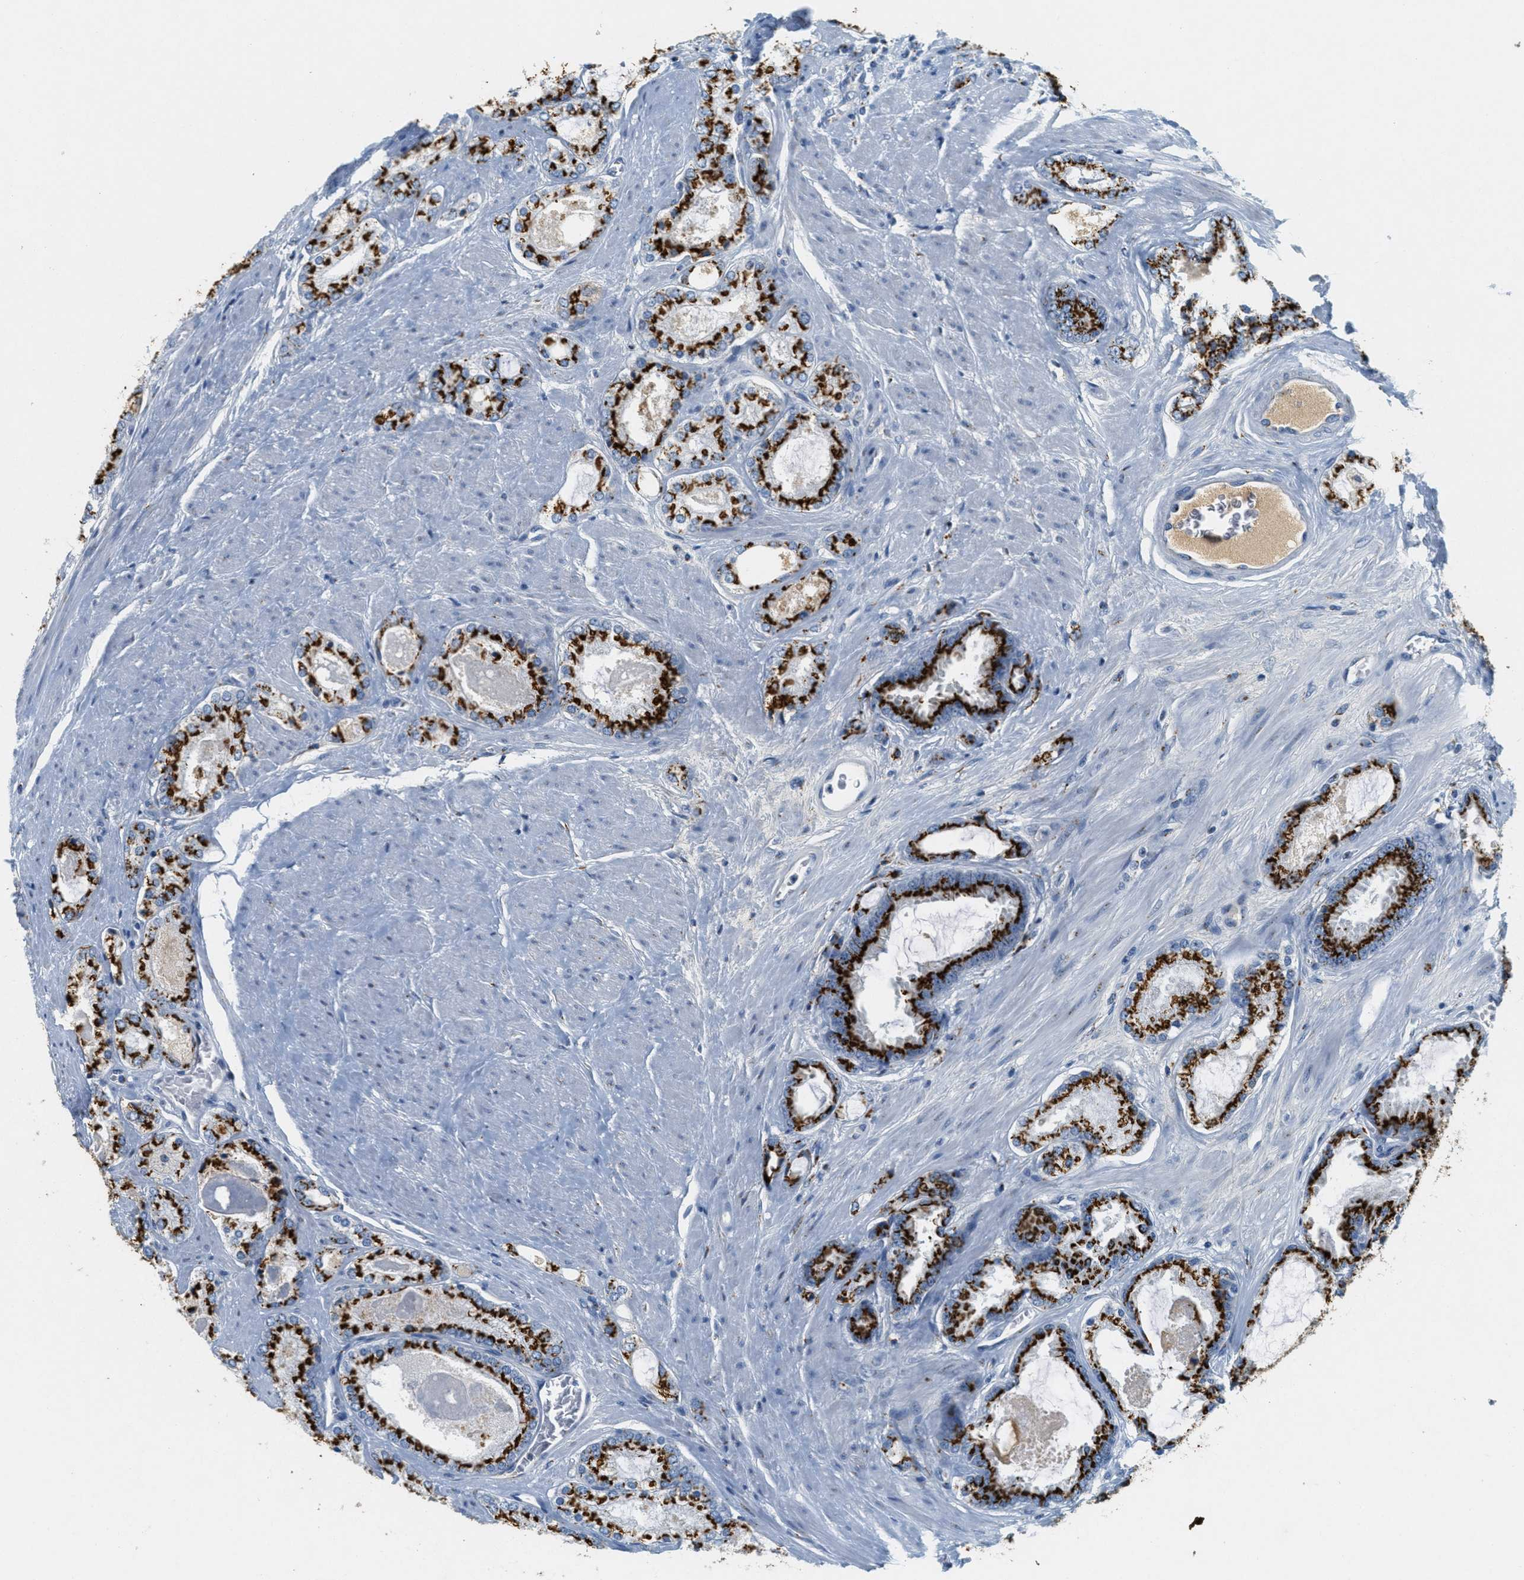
{"staining": {"intensity": "strong", "quantity": ">75%", "location": "cytoplasmic/membranous"}, "tissue": "prostate cancer", "cell_type": "Tumor cells", "image_type": "cancer", "snomed": [{"axis": "morphology", "description": "Adenocarcinoma, High grade"}, {"axis": "topography", "description": "Prostate"}], "caption": "IHC histopathology image of neoplastic tissue: adenocarcinoma (high-grade) (prostate) stained using IHC displays high levels of strong protein expression localized specifically in the cytoplasmic/membranous of tumor cells, appearing as a cytoplasmic/membranous brown color.", "gene": "ENTPD4", "patient": {"sex": "male", "age": 65}}